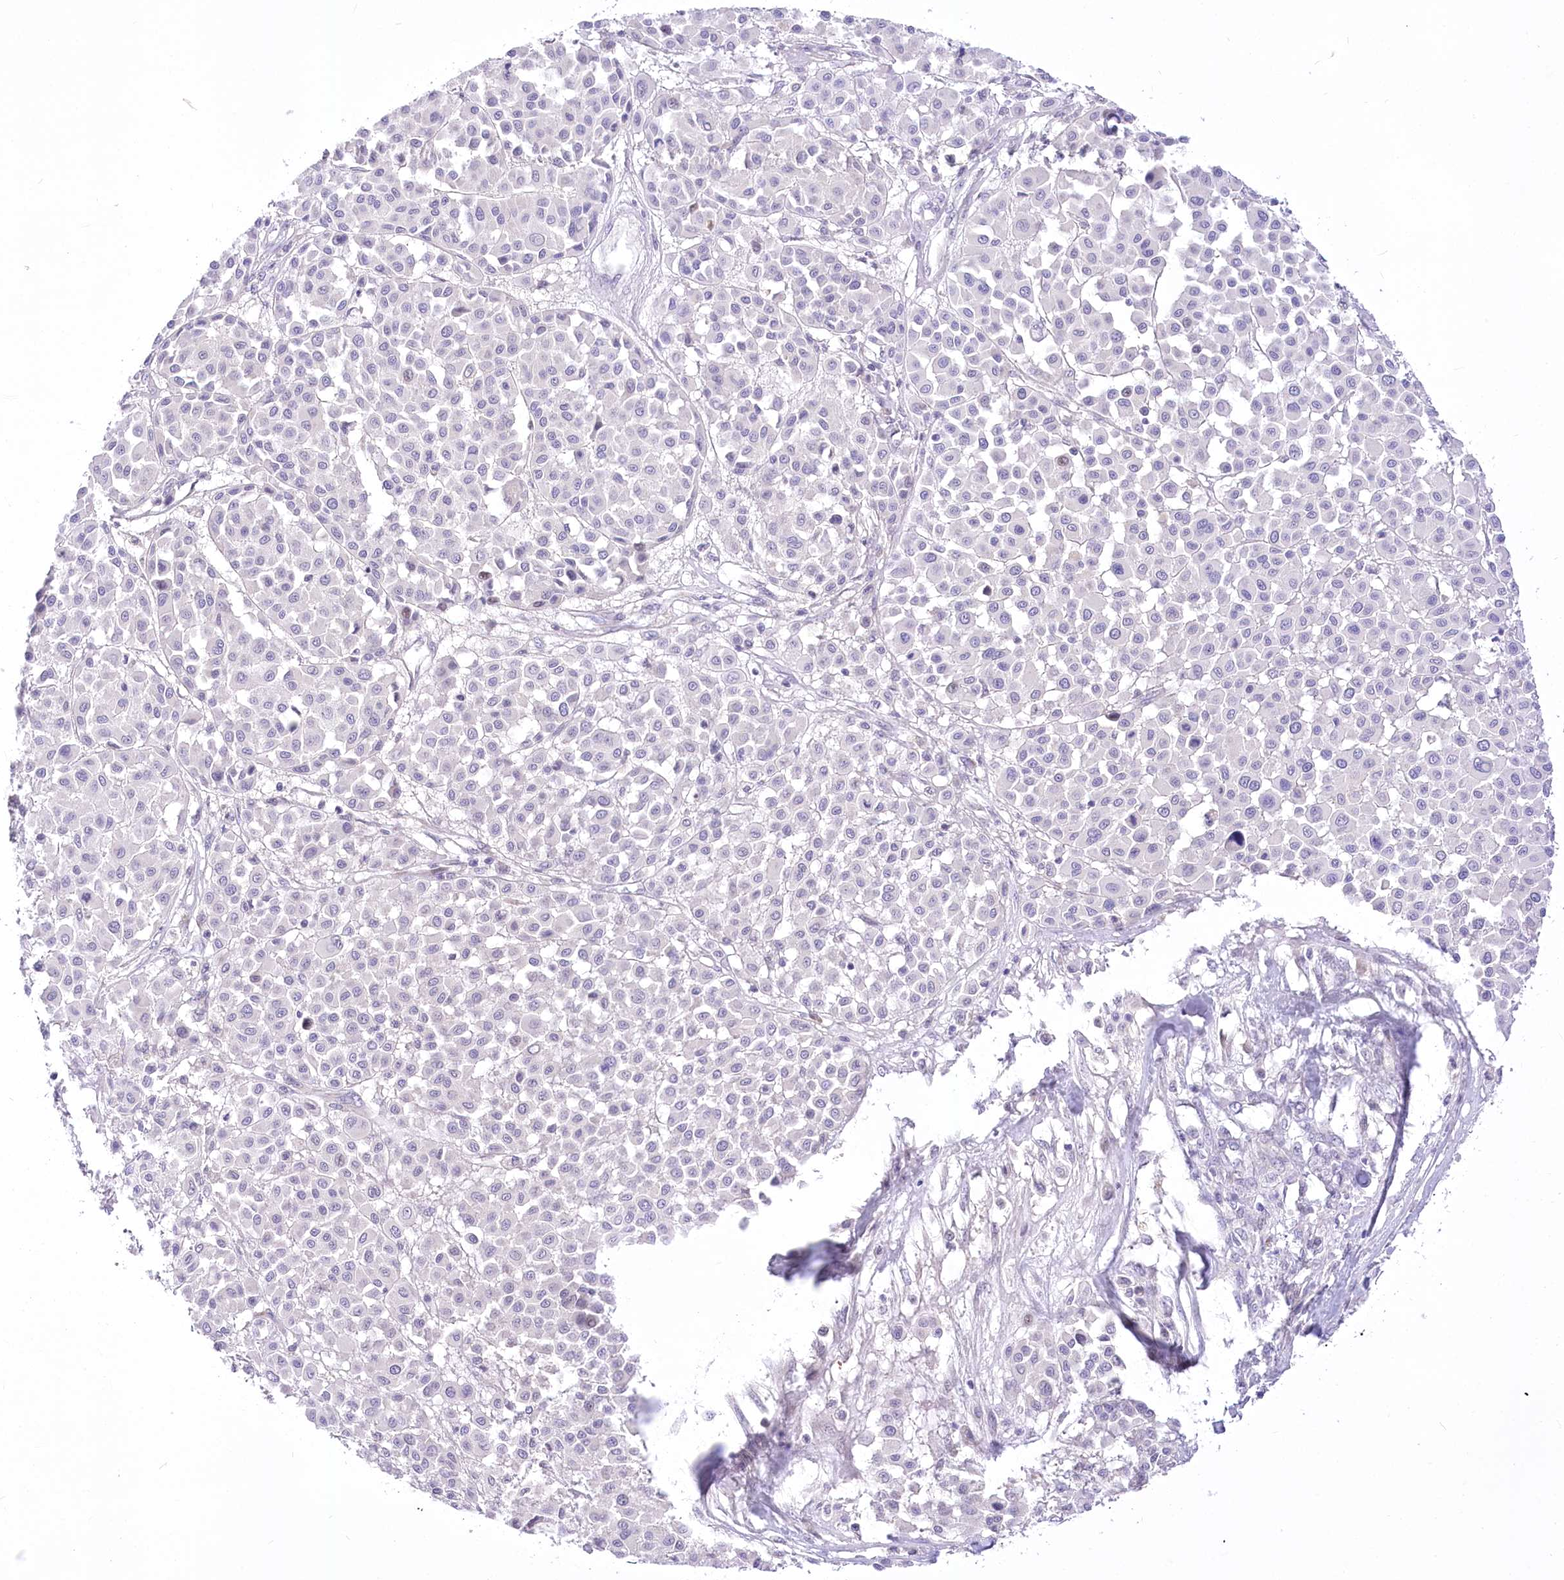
{"staining": {"intensity": "negative", "quantity": "none", "location": "none"}, "tissue": "melanoma", "cell_type": "Tumor cells", "image_type": "cancer", "snomed": [{"axis": "morphology", "description": "Malignant melanoma, Metastatic site"}, {"axis": "topography", "description": "Soft tissue"}], "caption": "An image of human melanoma is negative for staining in tumor cells.", "gene": "BEND7", "patient": {"sex": "male", "age": 41}}